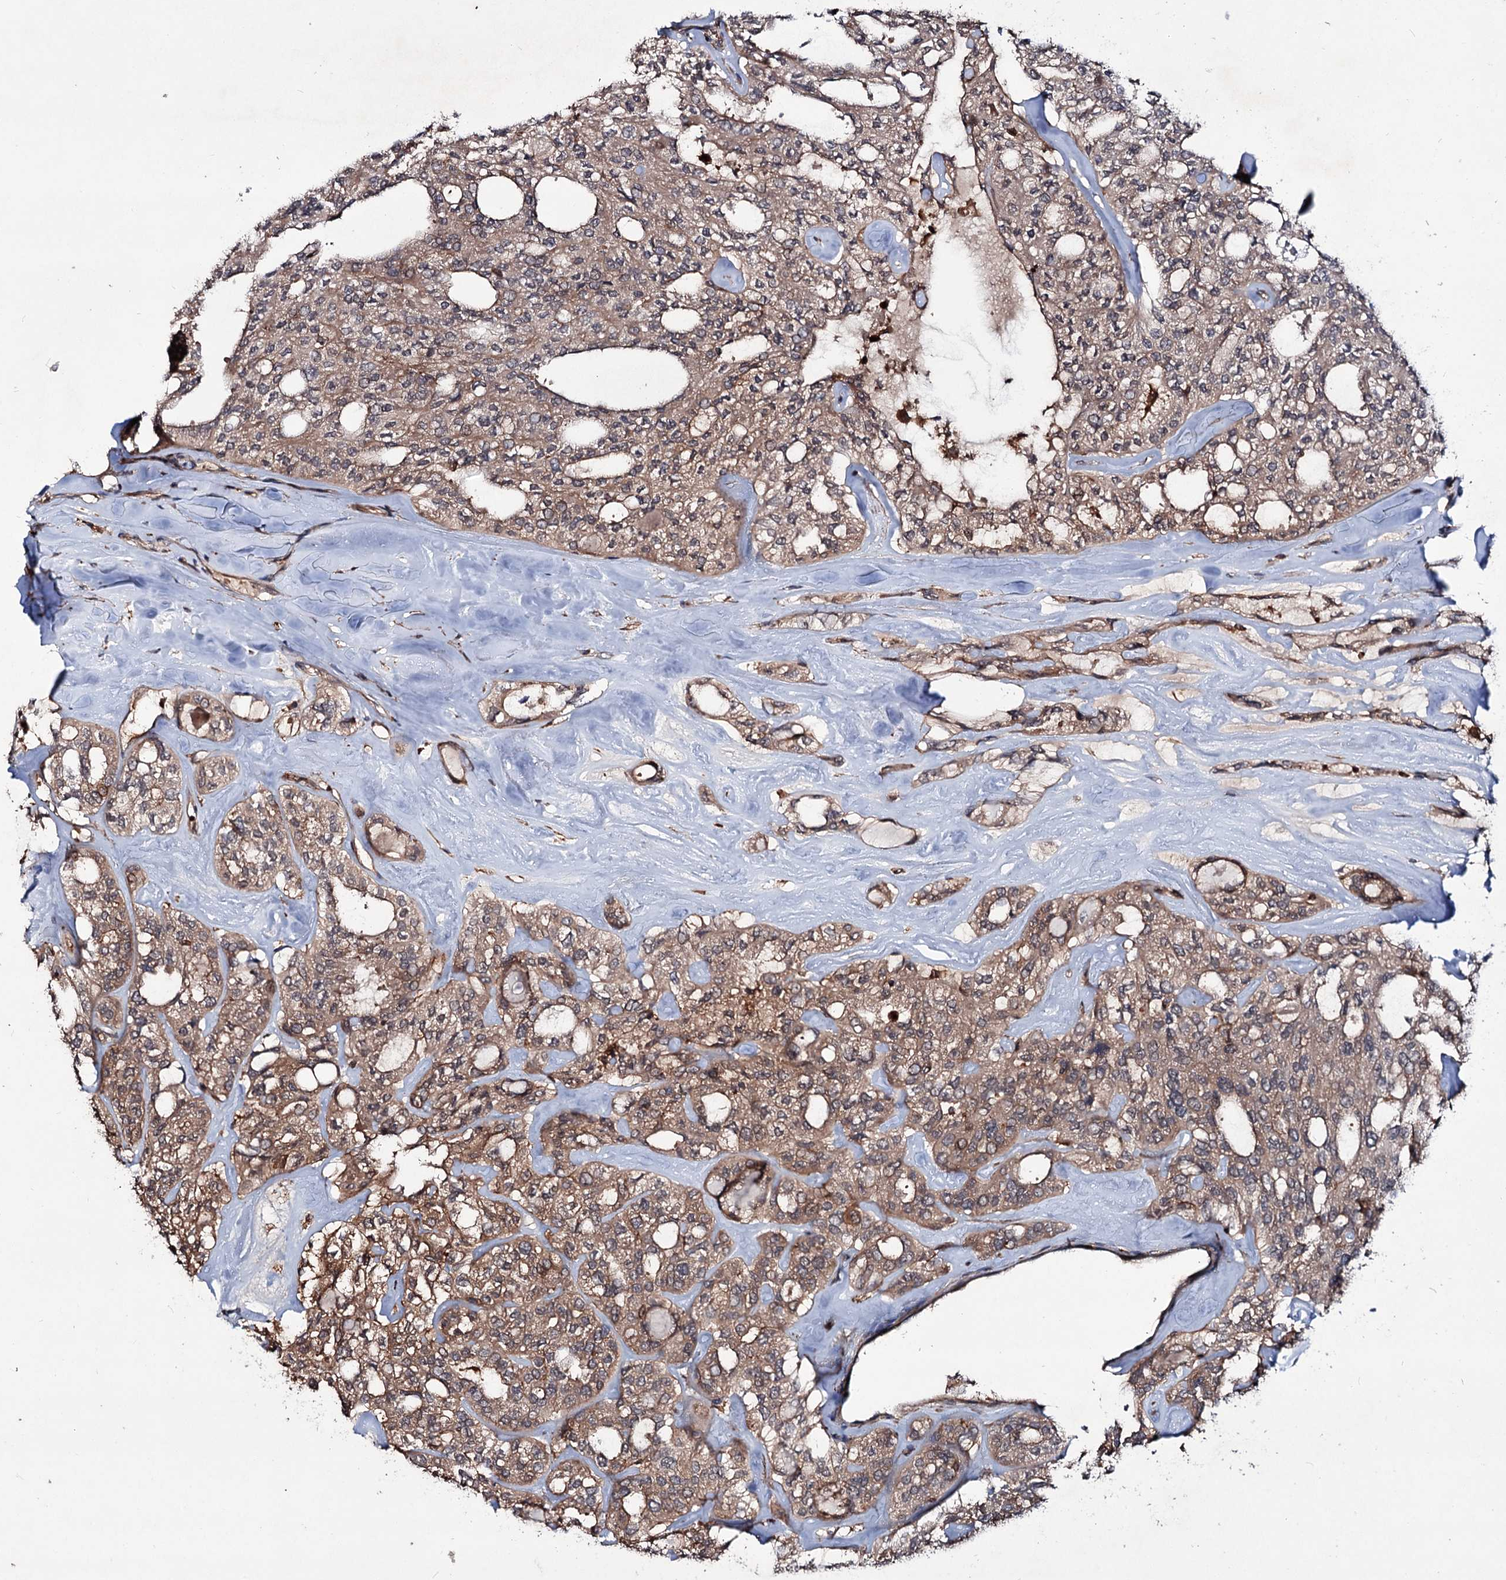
{"staining": {"intensity": "moderate", "quantity": ">75%", "location": "cytoplasmic/membranous"}, "tissue": "thyroid cancer", "cell_type": "Tumor cells", "image_type": "cancer", "snomed": [{"axis": "morphology", "description": "Follicular adenoma carcinoma, NOS"}, {"axis": "topography", "description": "Thyroid gland"}], "caption": "Immunohistochemistry image of neoplastic tissue: human follicular adenoma carcinoma (thyroid) stained using immunohistochemistry demonstrates medium levels of moderate protein expression localized specifically in the cytoplasmic/membranous of tumor cells, appearing as a cytoplasmic/membranous brown color.", "gene": "GRIP1", "patient": {"sex": "male", "age": 75}}